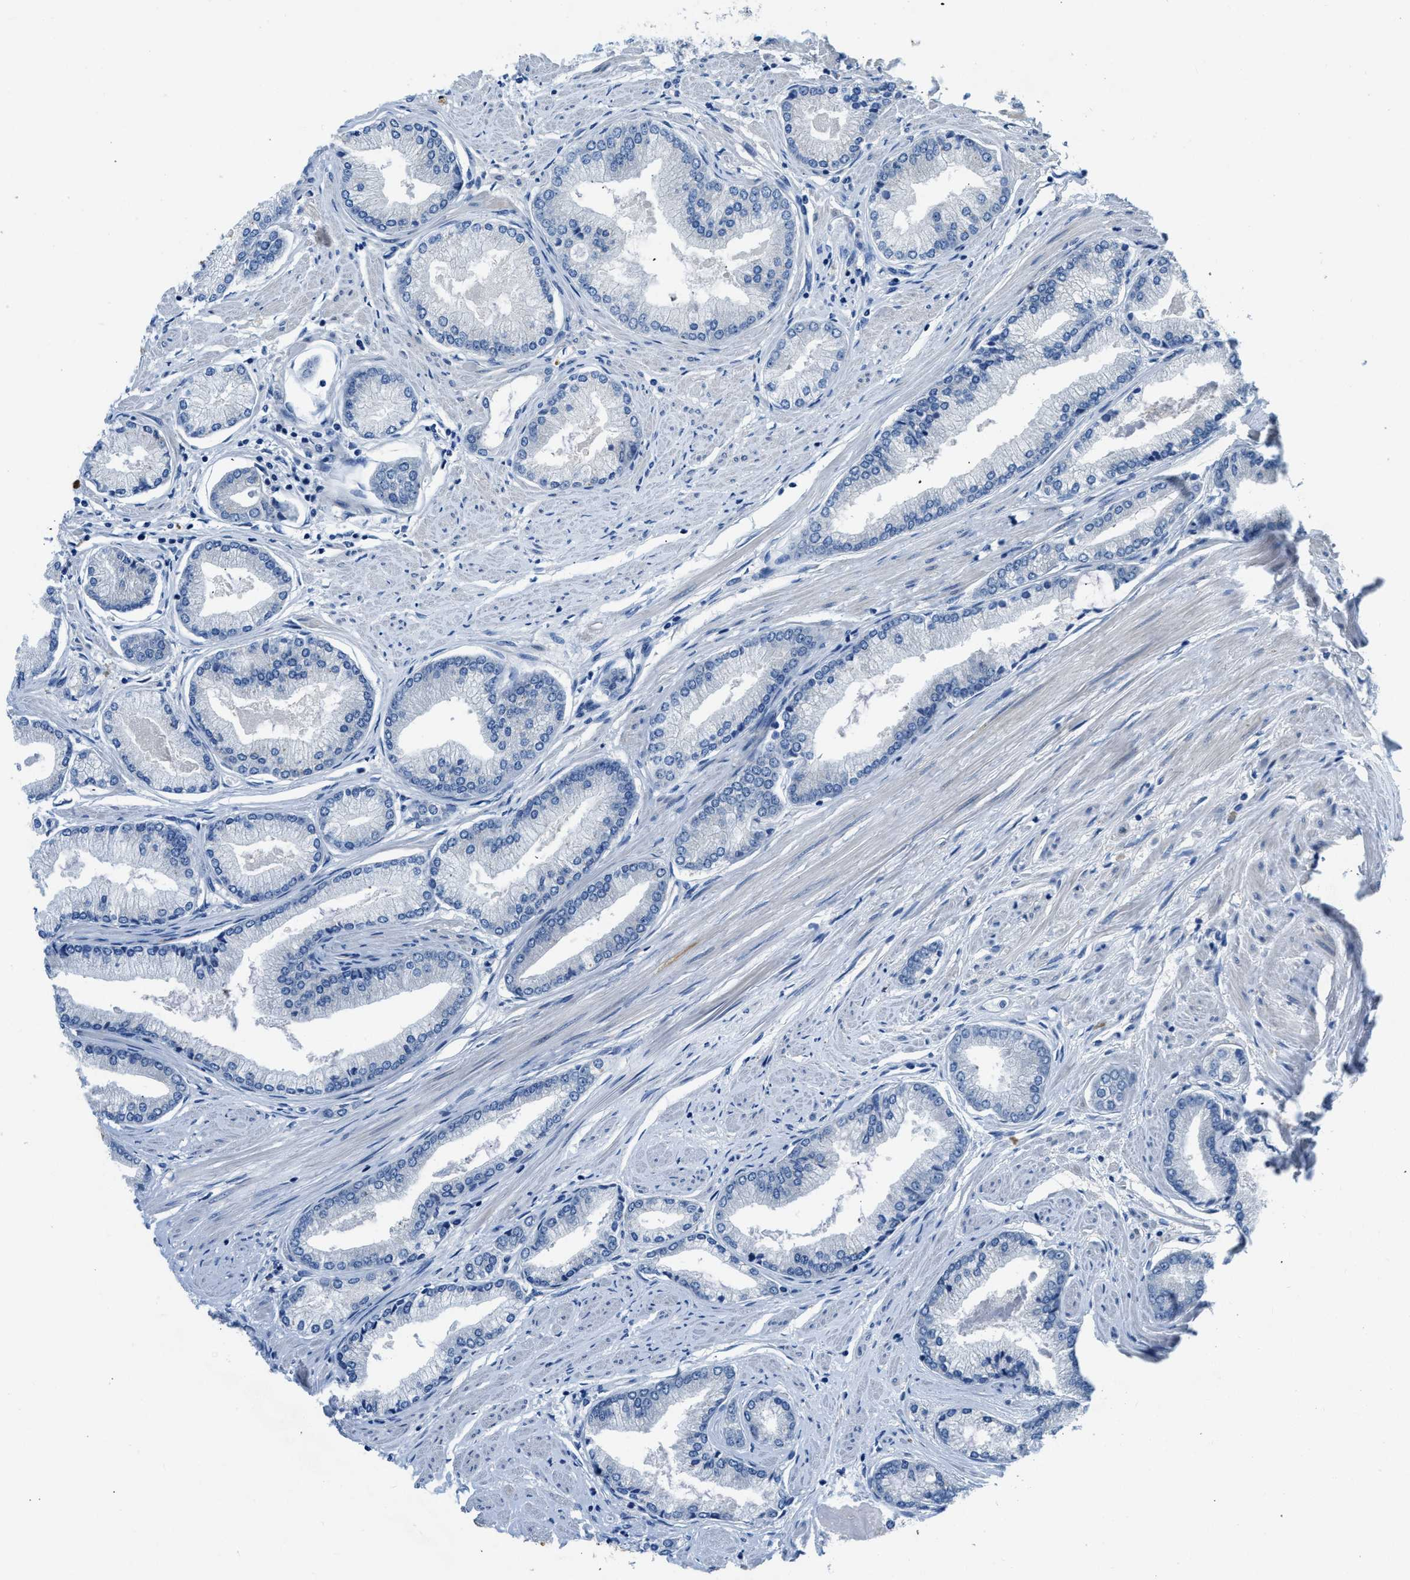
{"staining": {"intensity": "negative", "quantity": "none", "location": "none"}, "tissue": "prostate cancer", "cell_type": "Tumor cells", "image_type": "cancer", "snomed": [{"axis": "morphology", "description": "Adenocarcinoma, High grade"}, {"axis": "topography", "description": "Prostate"}], "caption": "Prostate high-grade adenocarcinoma stained for a protein using immunohistochemistry exhibits no staining tumor cells.", "gene": "PFKP", "patient": {"sex": "male", "age": 61}}